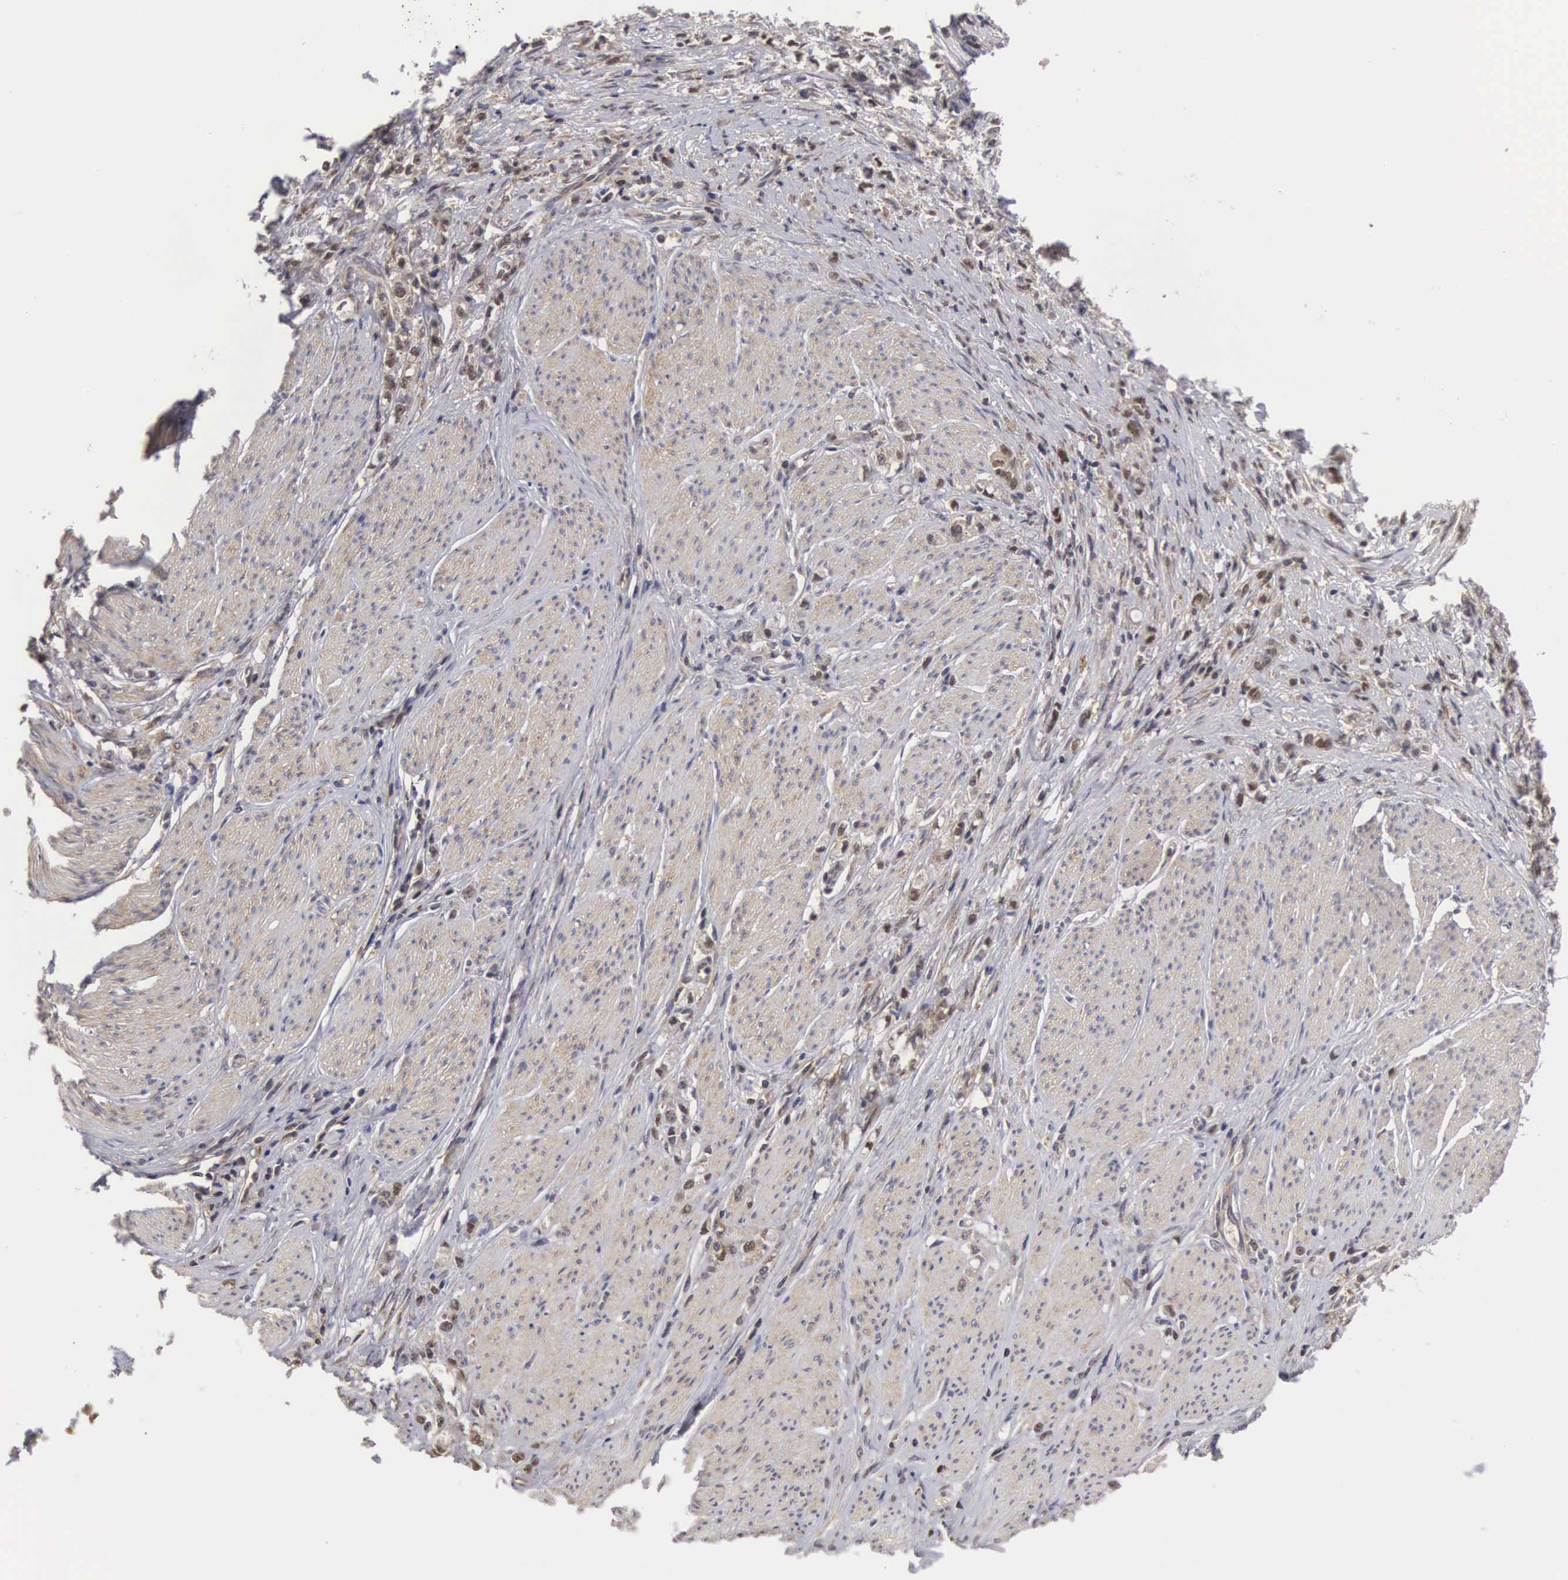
{"staining": {"intensity": "moderate", "quantity": "25%-75%", "location": "cytoplasmic/membranous,nuclear"}, "tissue": "stomach cancer", "cell_type": "Tumor cells", "image_type": "cancer", "snomed": [{"axis": "morphology", "description": "Adenocarcinoma, NOS"}, {"axis": "topography", "description": "Stomach"}], "caption": "A high-resolution micrograph shows immunohistochemistry (IHC) staining of adenocarcinoma (stomach), which exhibits moderate cytoplasmic/membranous and nuclear positivity in approximately 25%-75% of tumor cells.", "gene": "ADSL", "patient": {"sex": "male", "age": 72}}